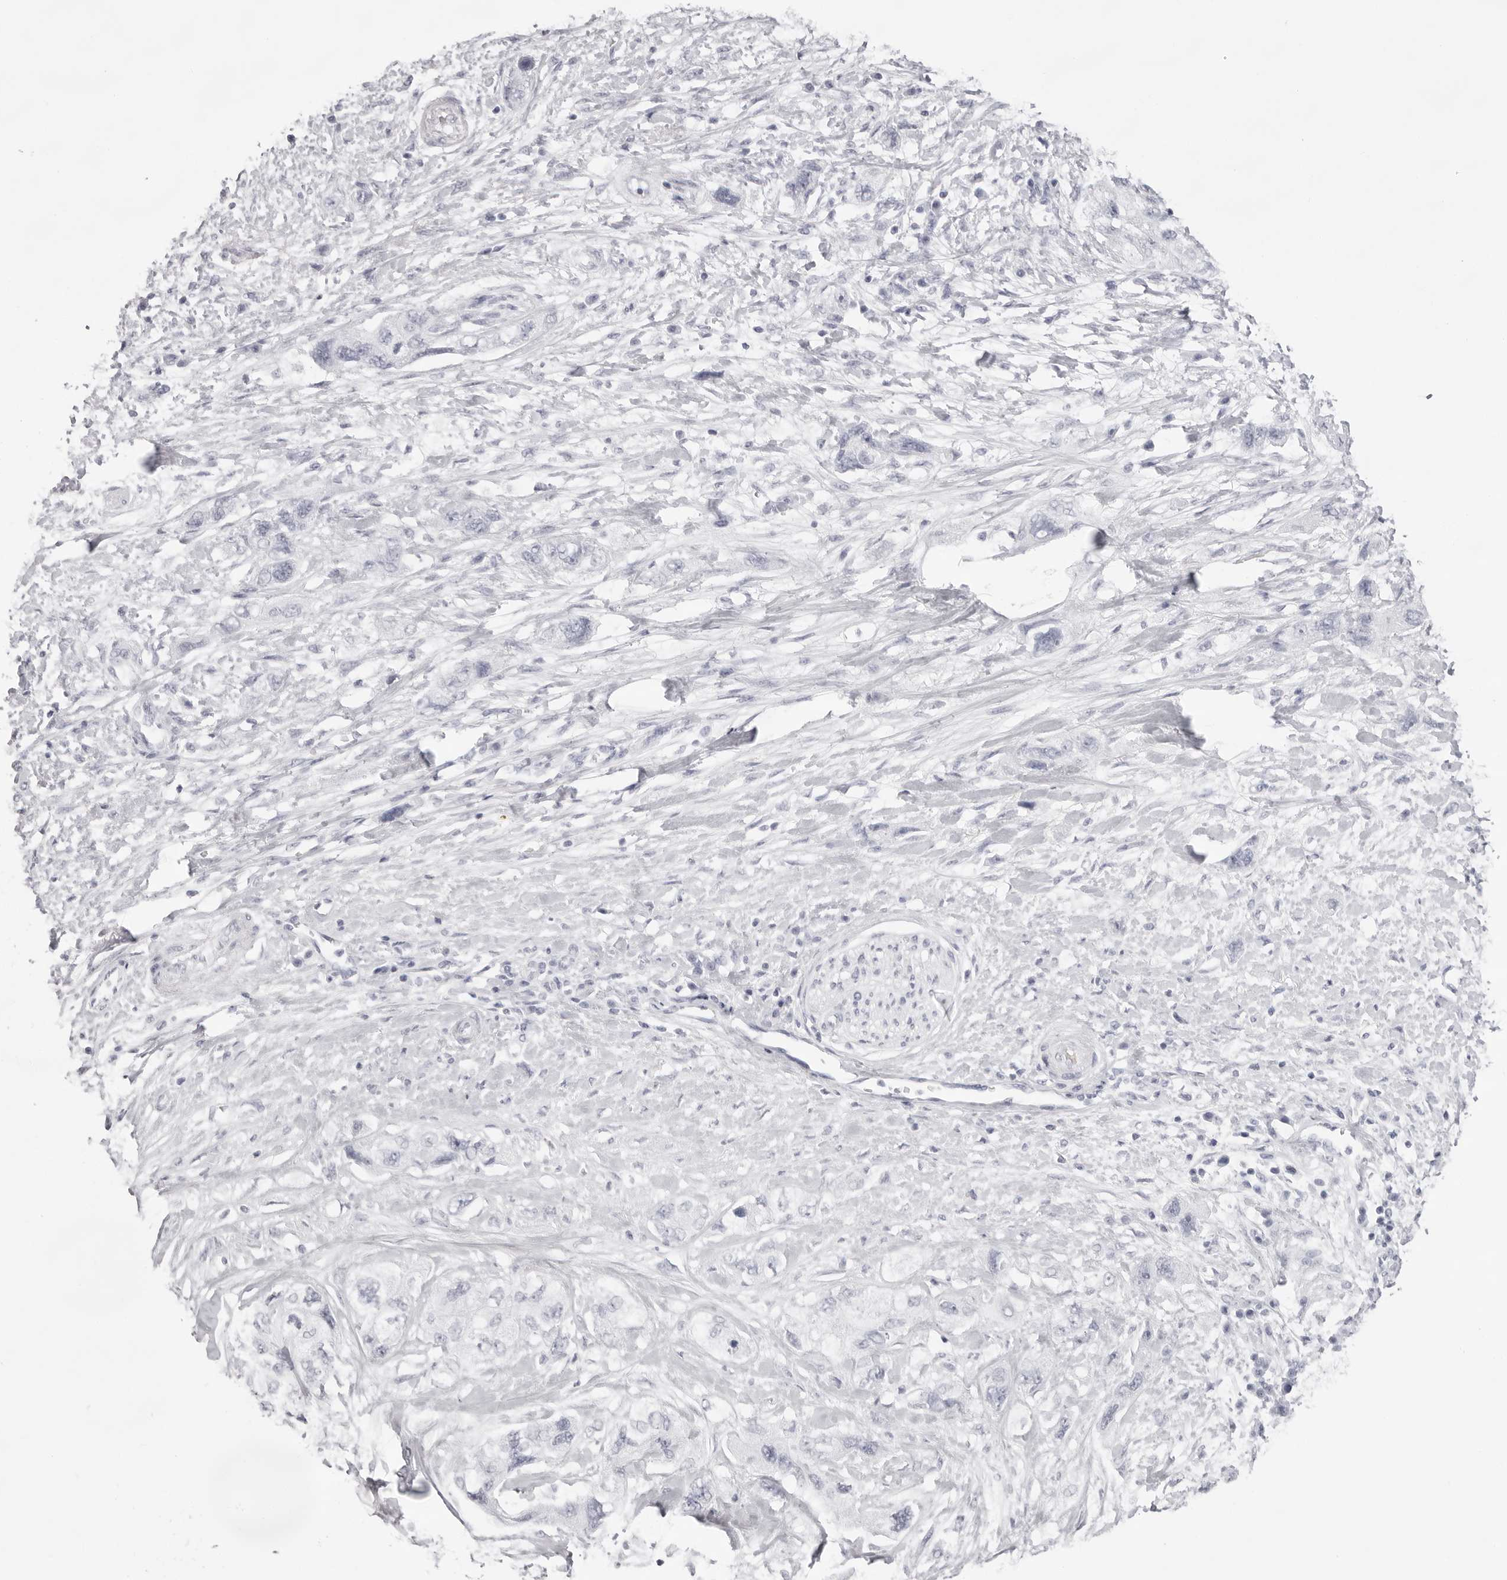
{"staining": {"intensity": "negative", "quantity": "none", "location": "none"}, "tissue": "pancreatic cancer", "cell_type": "Tumor cells", "image_type": "cancer", "snomed": [{"axis": "morphology", "description": "Adenocarcinoma, NOS"}, {"axis": "topography", "description": "Pancreas"}], "caption": "Tumor cells are negative for brown protein staining in pancreatic cancer (adenocarcinoma).", "gene": "SPTA1", "patient": {"sex": "female", "age": 73}}